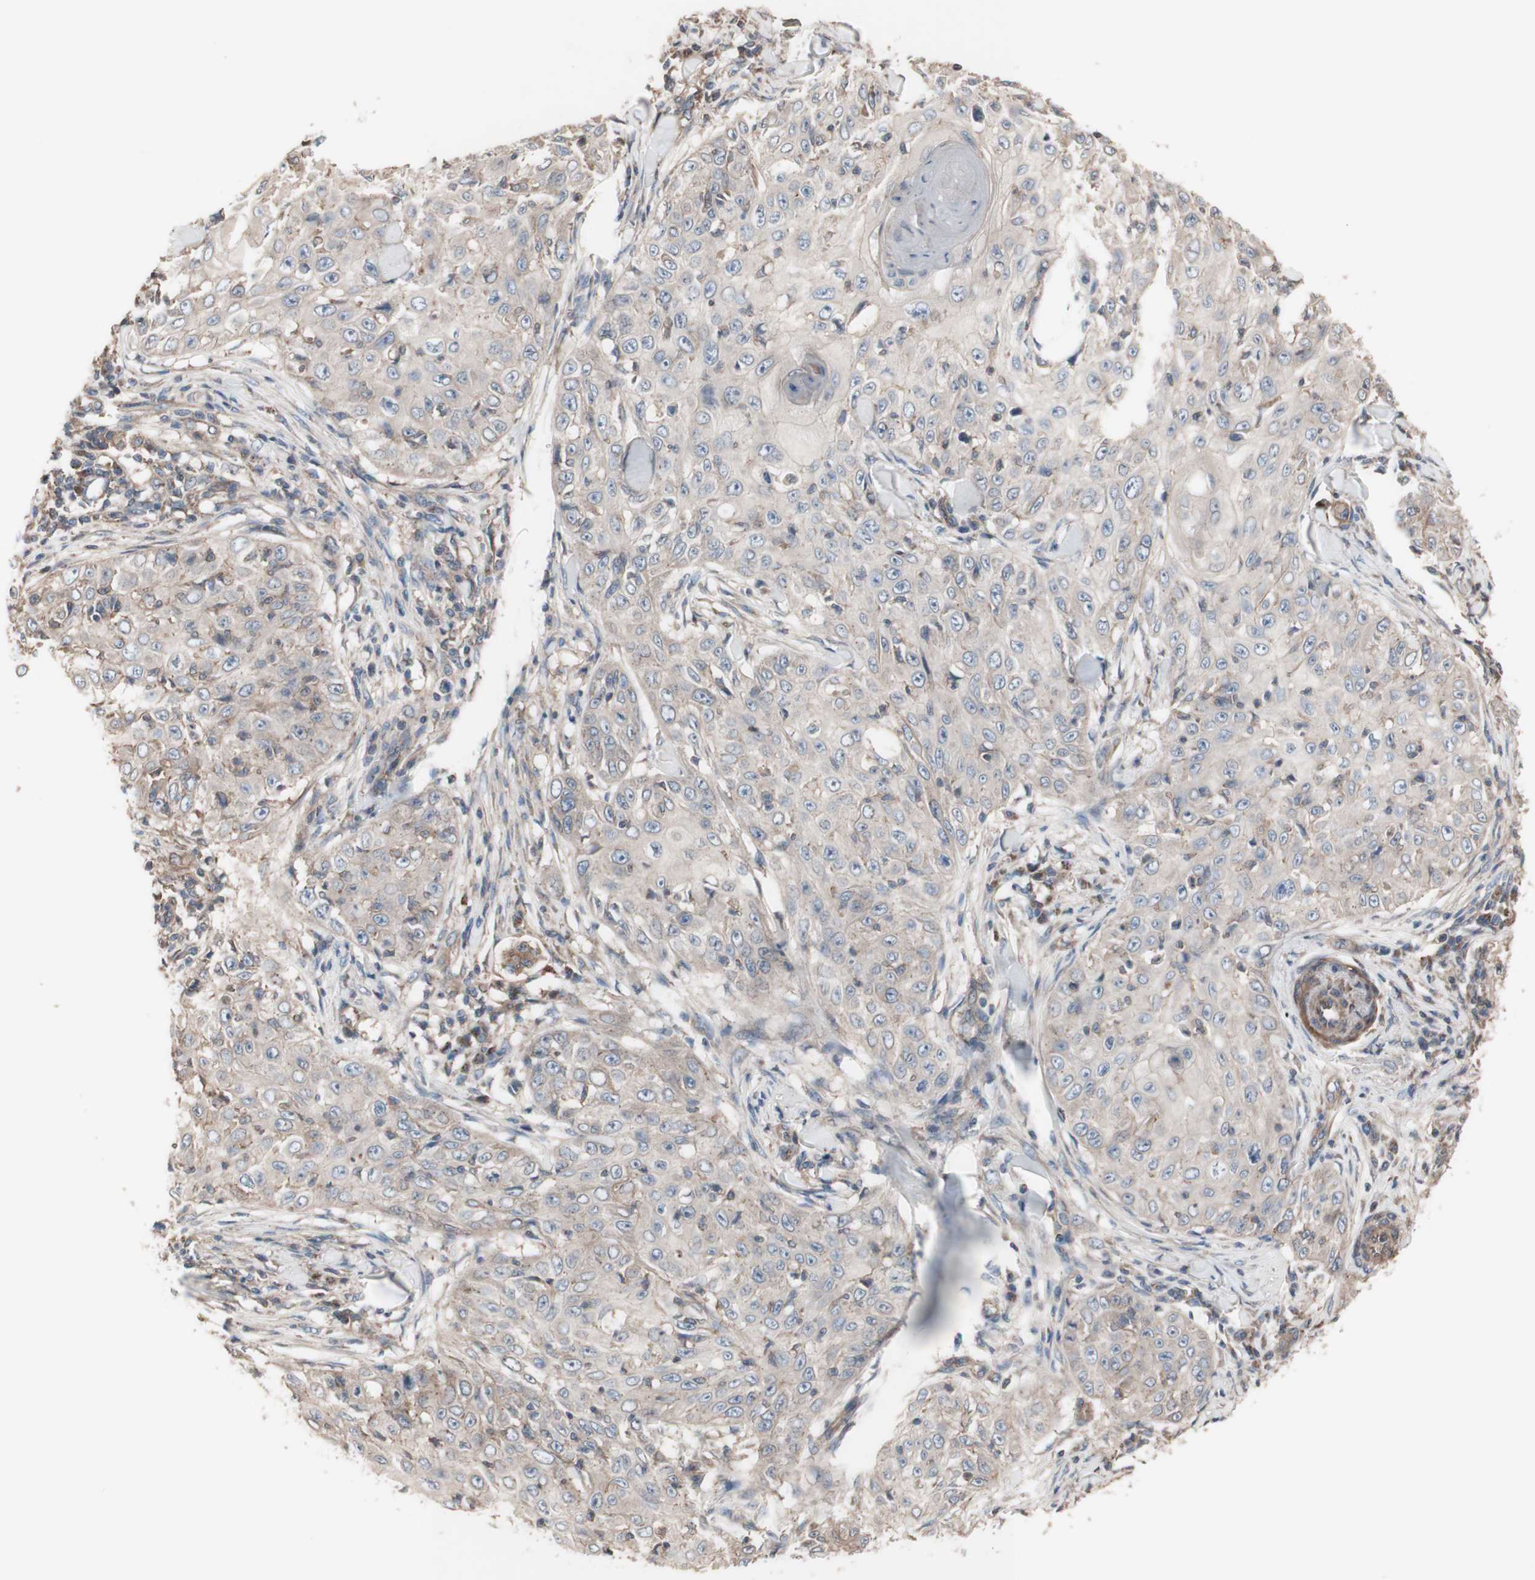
{"staining": {"intensity": "weak", "quantity": ">75%", "location": "cytoplasmic/membranous"}, "tissue": "skin cancer", "cell_type": "Tumor cells", "image_type": "cancer", "snomed": [{"axis": "morphology", "description": "Squamous cell carcinoma, NOS"}, {"axis": "topography", "description": "Skin"}], "caption": "Skin cancer stained for a protein (brown) shows weak cytoplasmic/membranous positive positivity in approximately >75% of tumor cells.", "gene": "COPB1", "patient": {"sex": "male", "age": 86}}